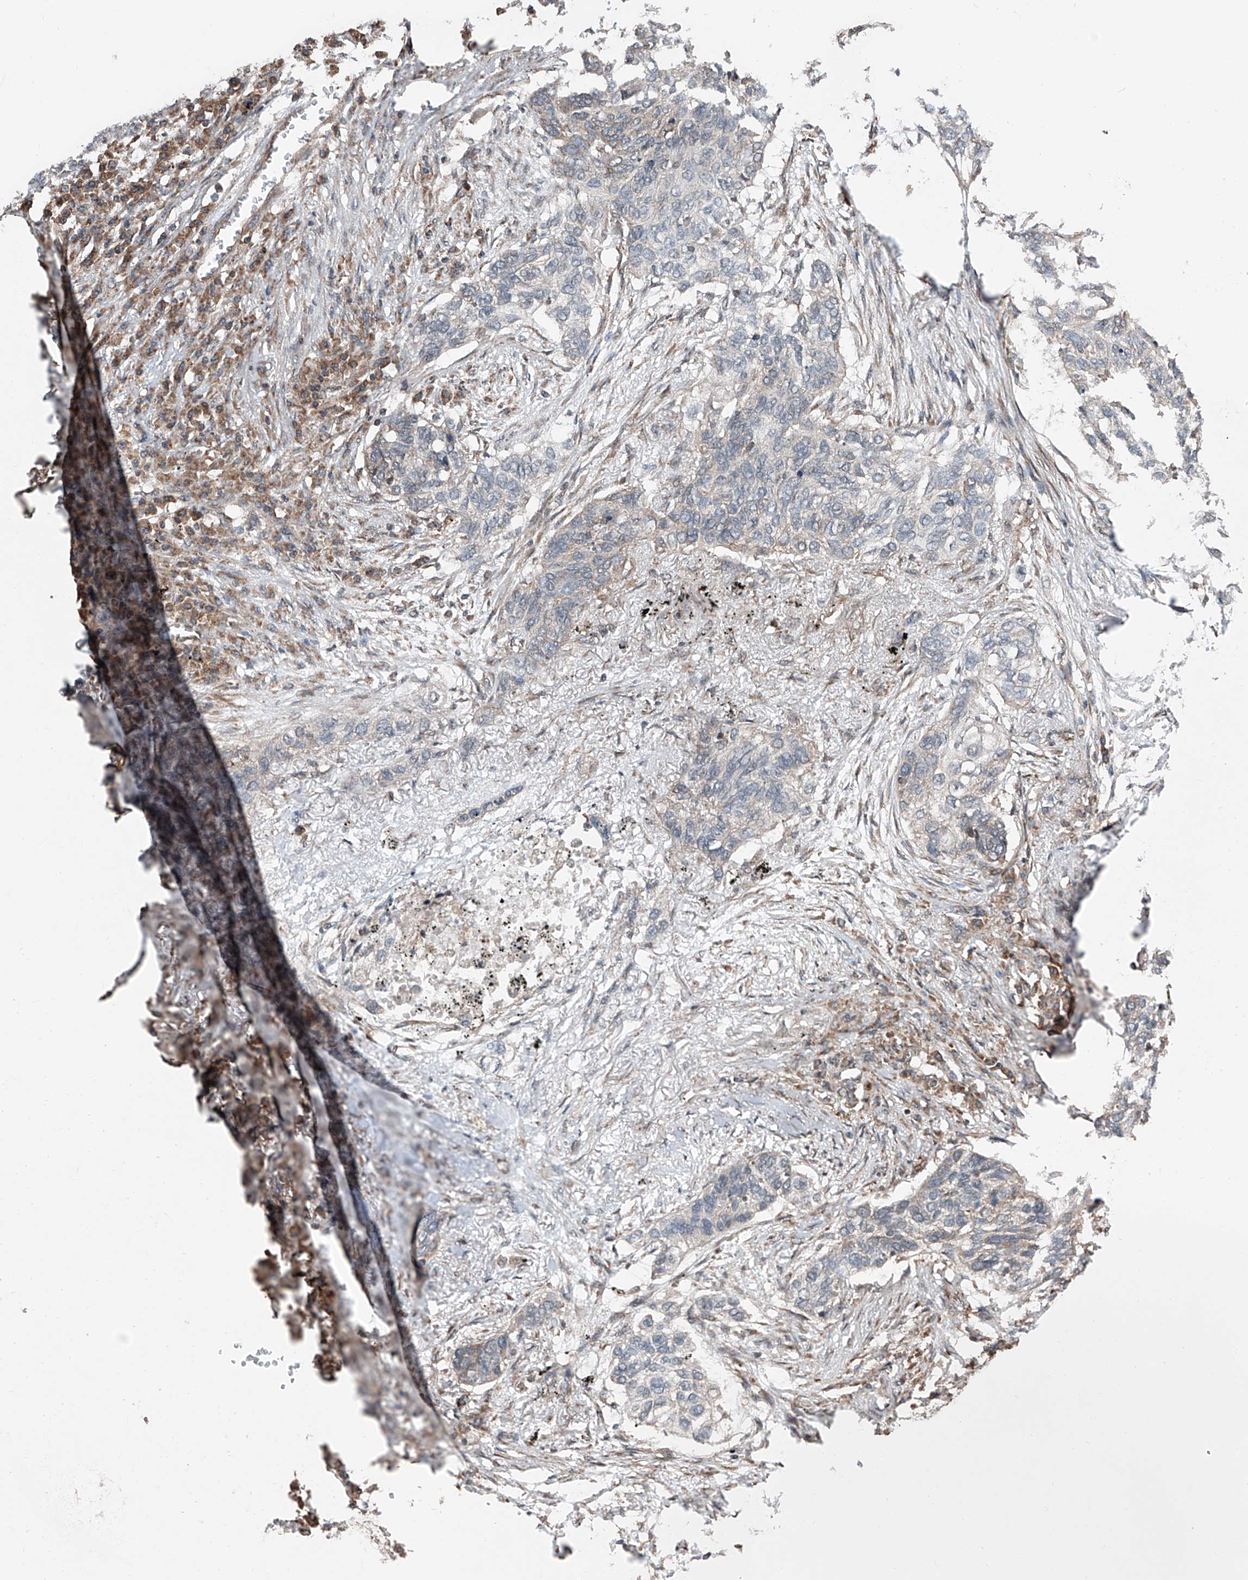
{"staining": {"intensity": "moderate", "quantity": "<25%", "location": "cytoplasmic/membranous"}, "tissue": "lung cancer", "cell_type": "Tumor cells", "image_type": "cancer", "snomed": [{"axis": "morphology", "description": "Squamous cell carcinoma, NOS"}, {"axis": "topography", "description": "Lung"}], "caption": "Protein staining reveals moderate cytoplasmic/membranous positivity in approximately <25% of tumor cells in squamous cell carcinoma (lung).", "gene": "ZNF445", "patient": {"sex": "female", "age": 63}}